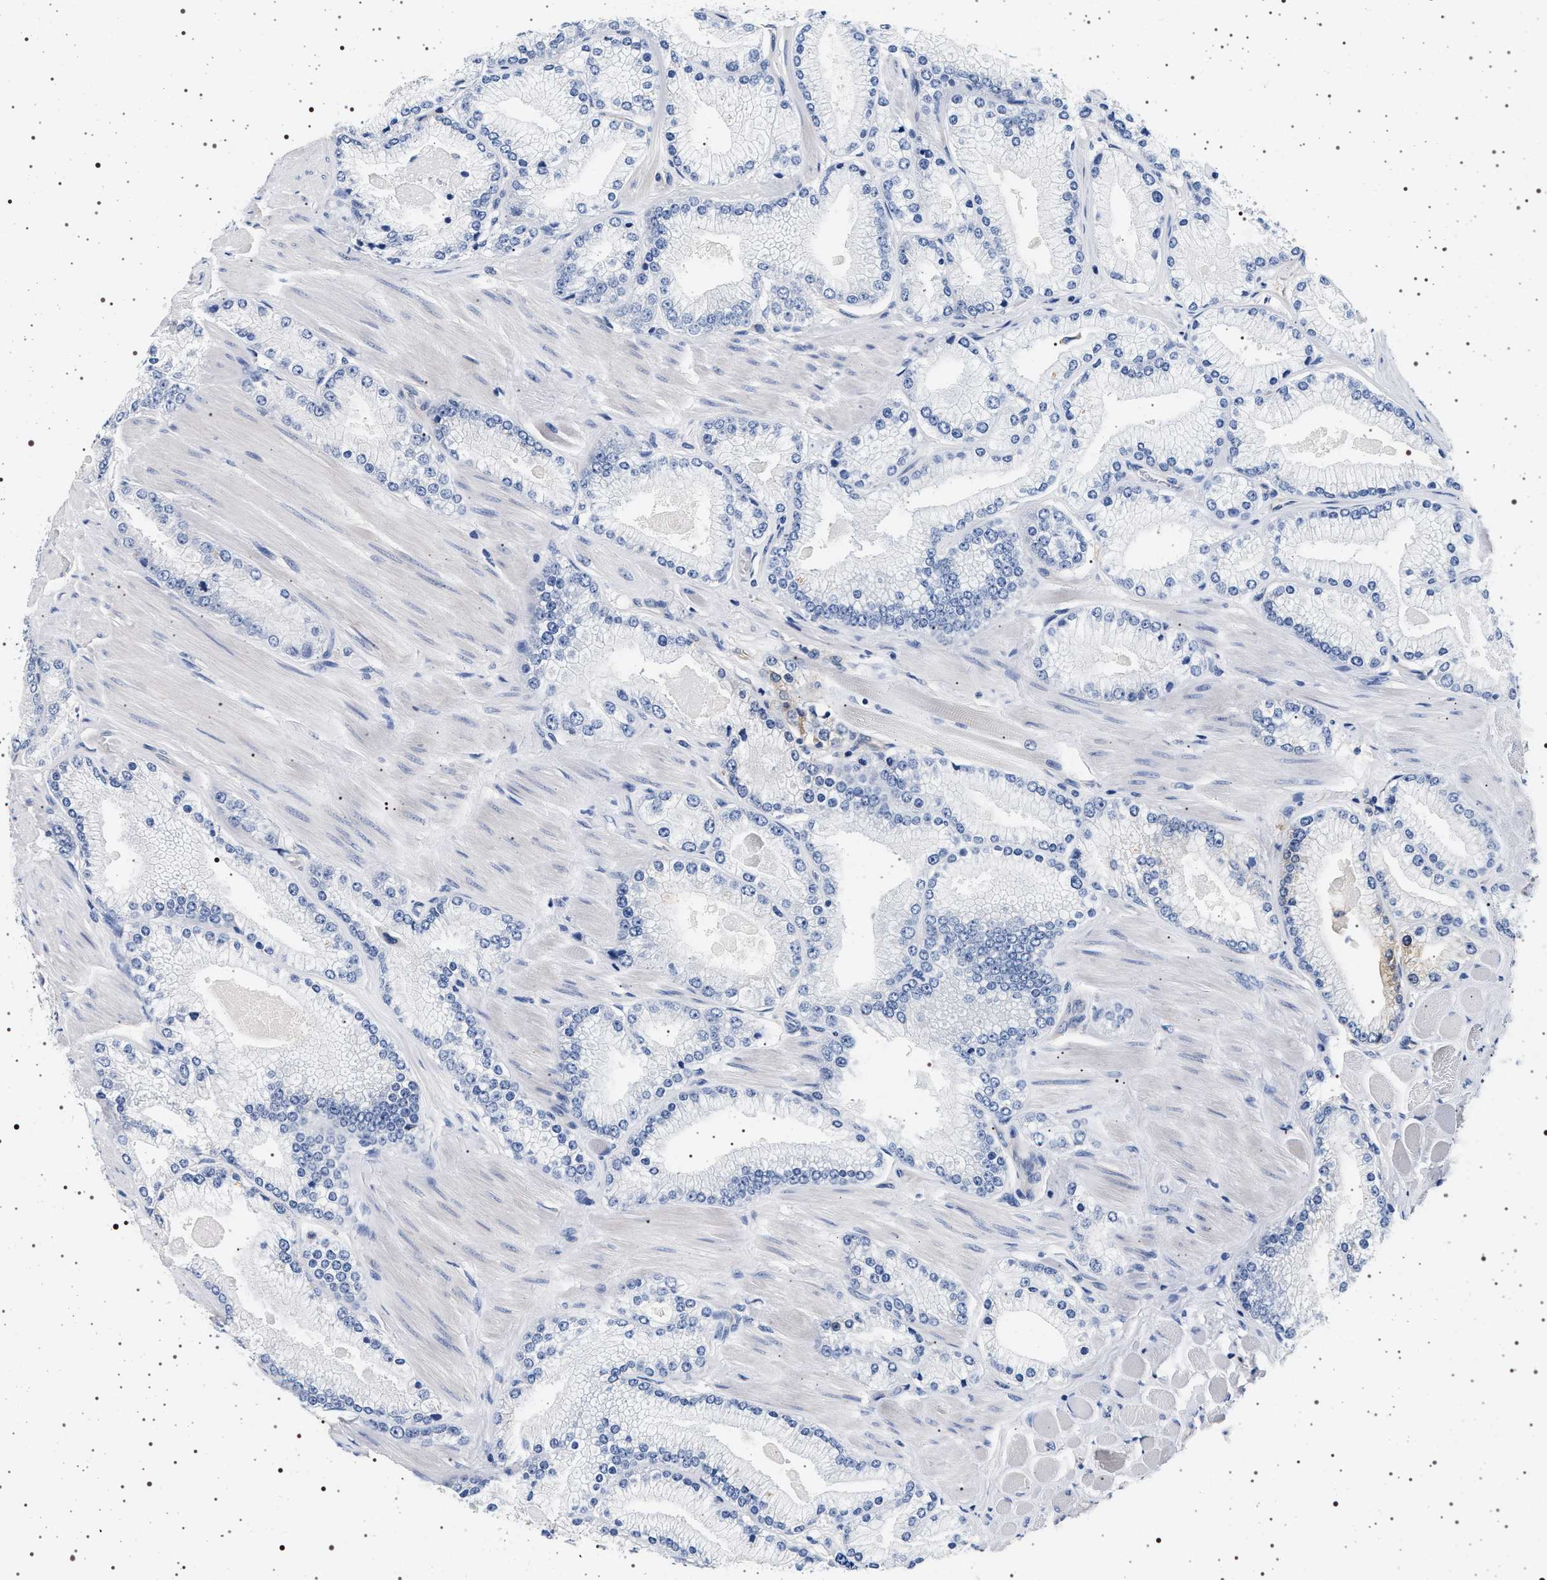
{"staining": {"intensity": "negative", "quantity": "none", "location": "none"}, "tissue": "prostate cancer", "cell_type": "Tumor cells", "image_type": "cancer", "snomed": [{"axis": "morphology", "description": "Adenocarcinoma, High grade"}, {"axis": "topography", "description": "Prostate"}], "caption": "Tumor cells show no significant protein staining in prostate cancer.", "gene": "HSD17B1", "patient": {"sex": "male", "age": 50}}